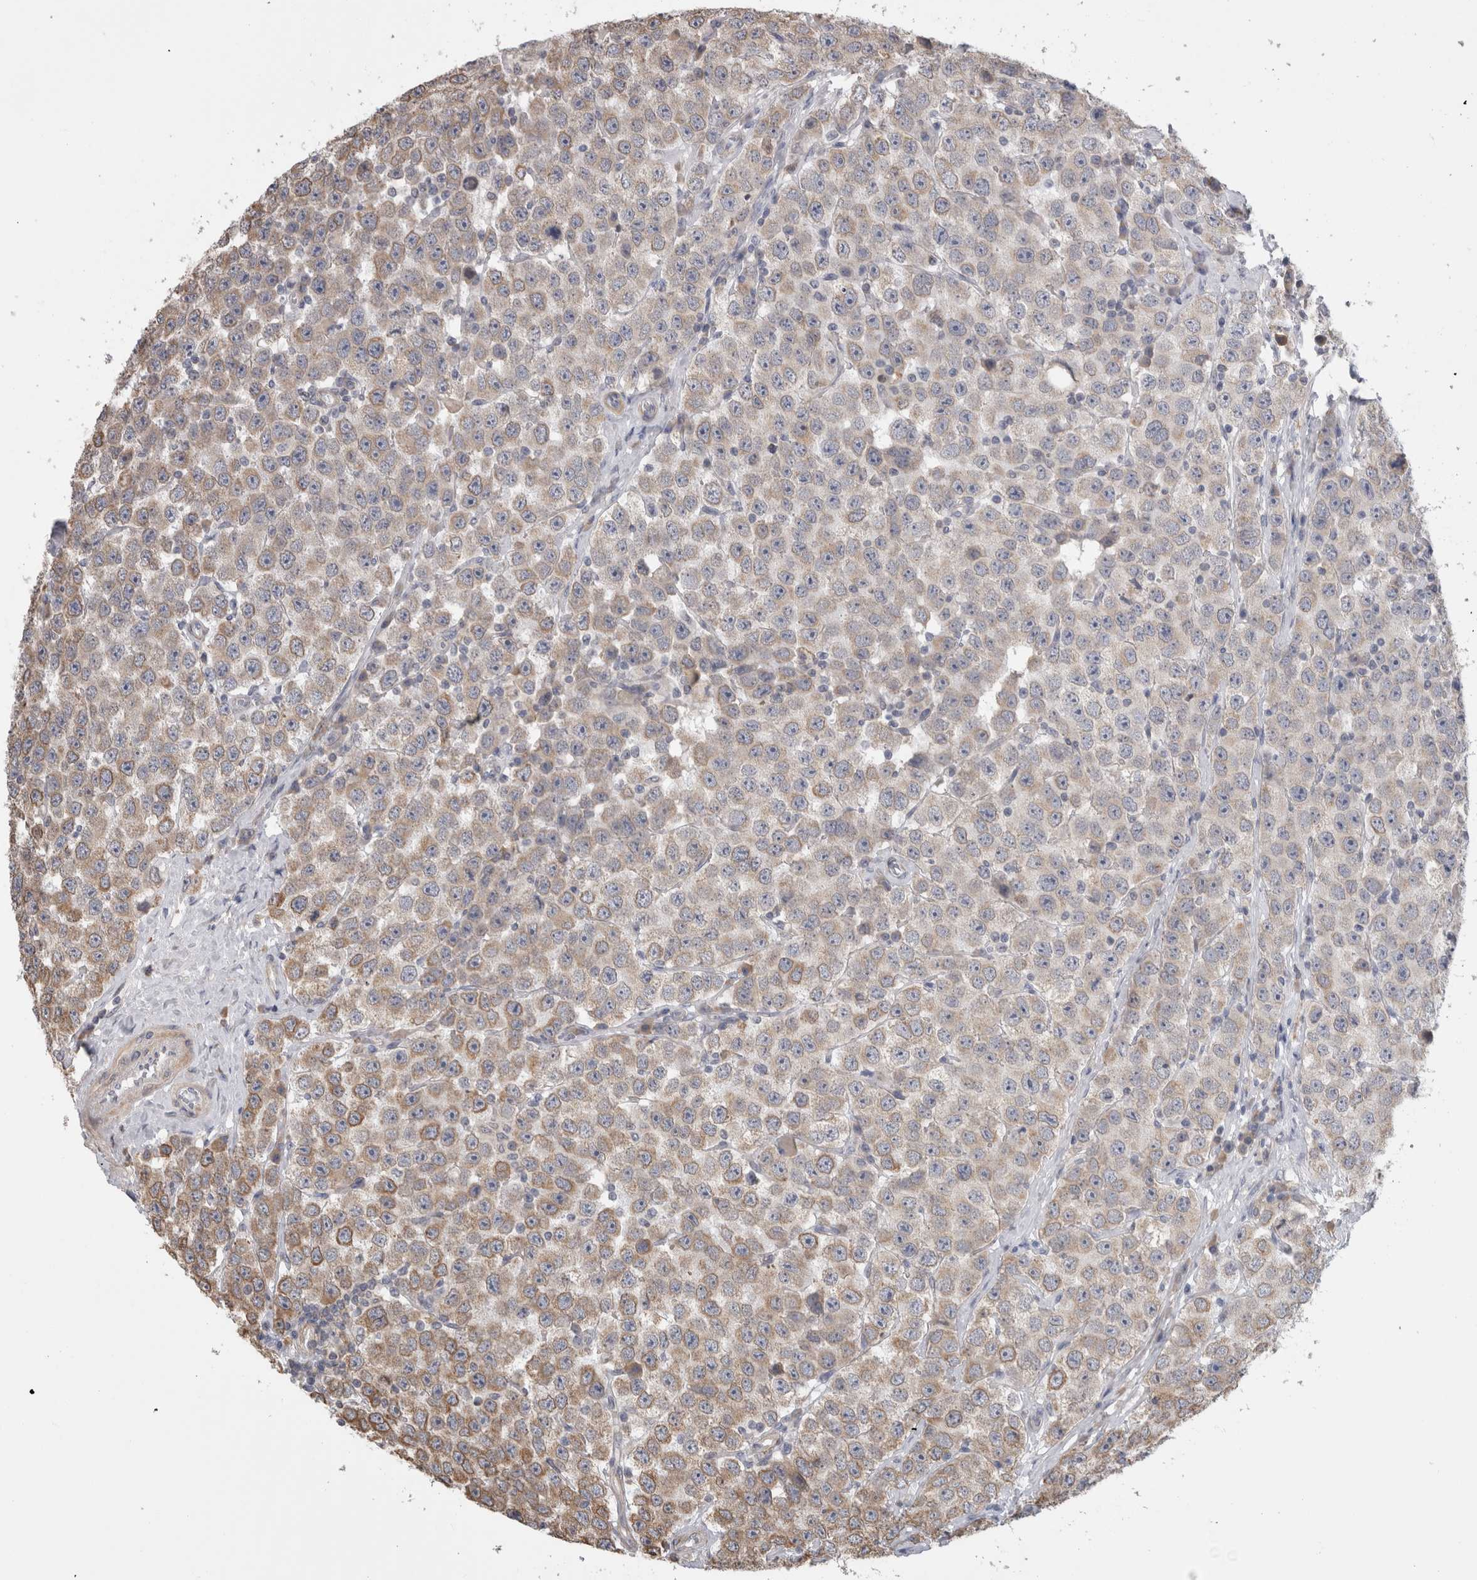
{"staining": {"intensity": "weak", "quantity": "<25%", "location": "cytoplasmic/membranous"}, "tissue": "testis cancer", "cell_type": "Tumor cells", "image_type": "cancer", "snomed": [{"axis": "morphology", "description": "Seminoma, NOS"}, {"axis": "morphology", "description": "Carcinoma, Embryonal, NOS"}, {"axis": "topography", "description": "Testis"}], "caption": "Immunohistochemistry (IHC) photomicrograph of neoplastic tissue: testis seminoma stained with DAB reveals no significant protein staining in tumor cells. (IHC, brightfield microscopy, high magnification).", "gene": "SMAP2", "patient": {"sex": "male", "age": 28}}